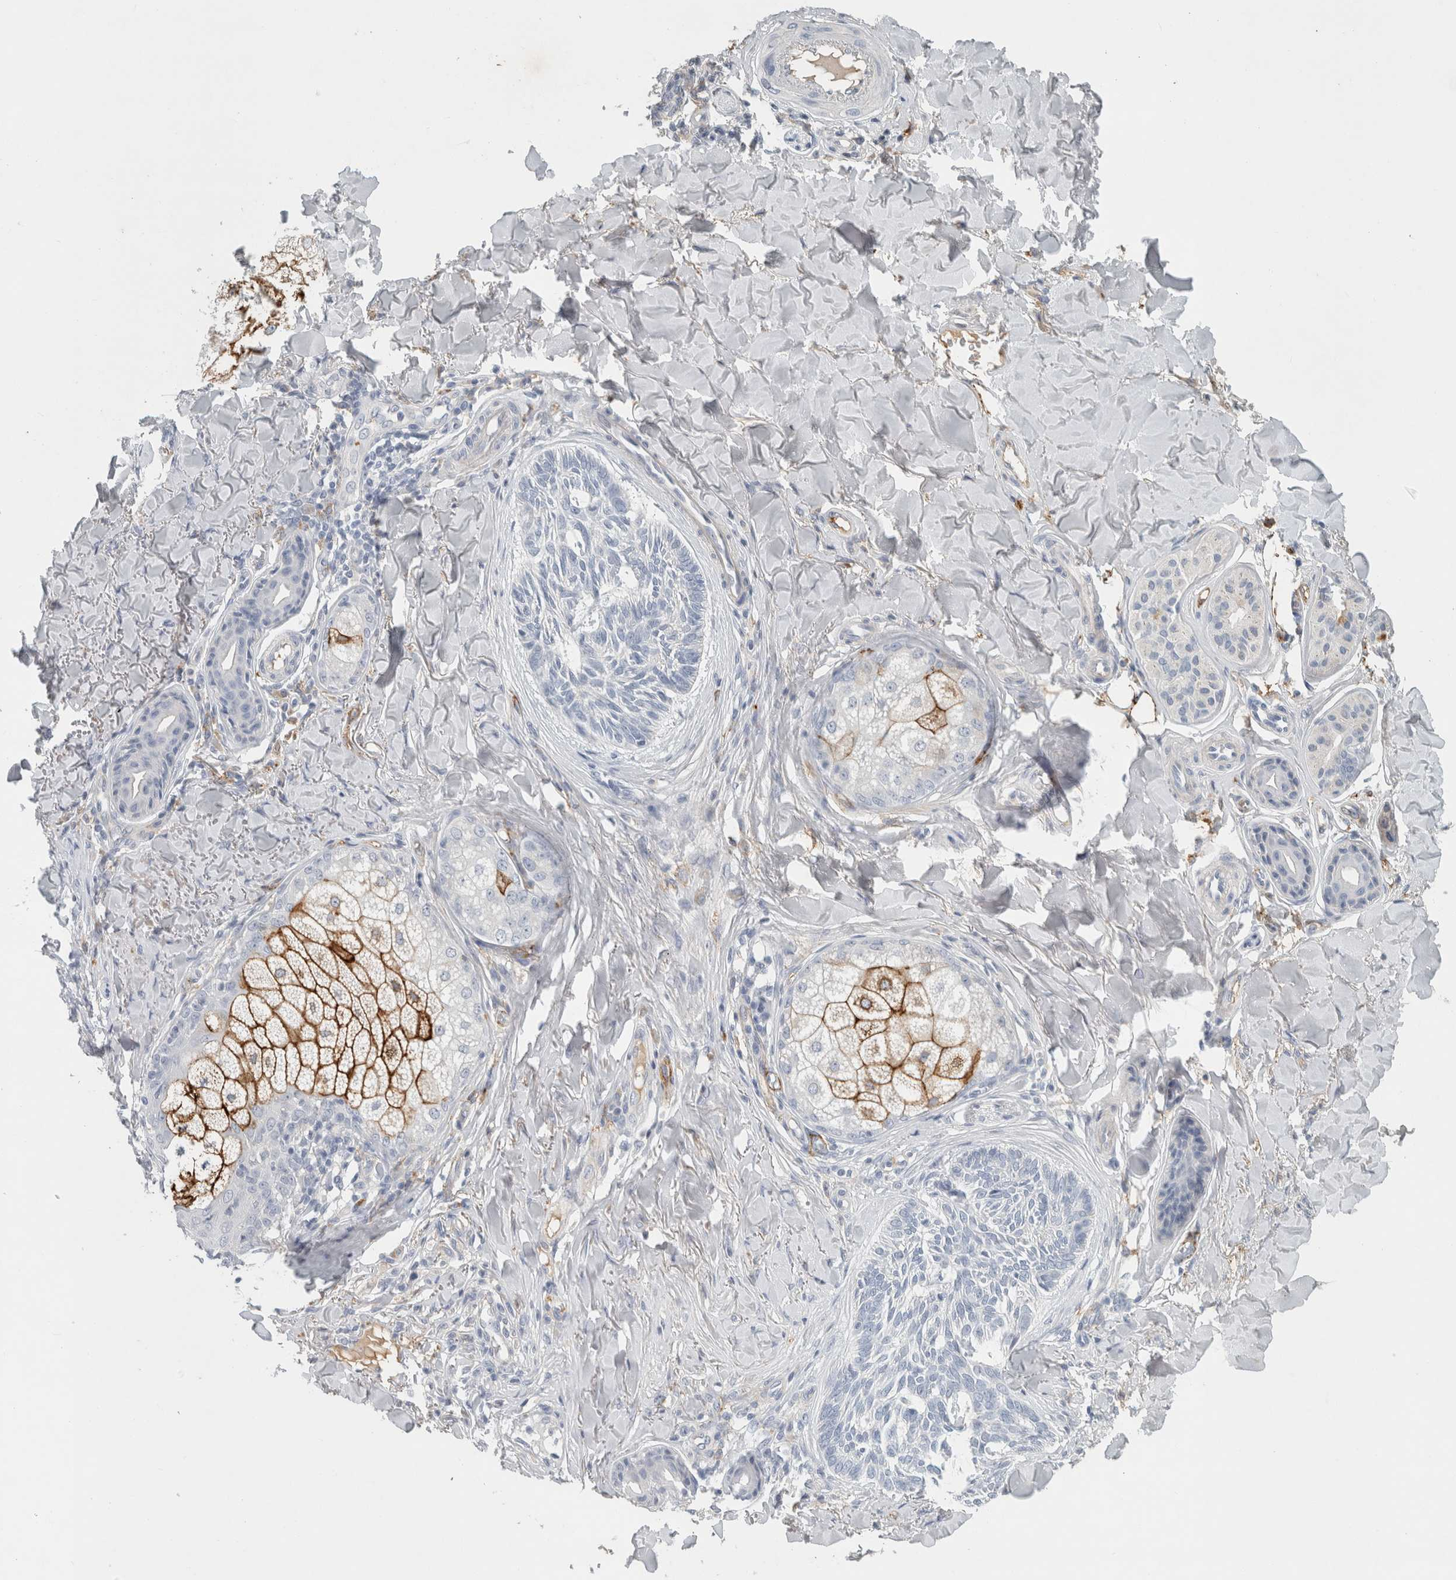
{"staining": {"intensity": "negative", "quantity": "none", "location": "none"}, "tissue": "skin cancer", "cell_type": "Tumor cells", "image_type": "cancer", "snomed": [{"axis": "morphology", "description": "Basal cell carcinoma"}, {"axis": "topography", "description": "Skin"}], "caption": "Skin basal cell carcinoma stained for a protein using immunohistochemistry displays no staining tumor cells.", "gene": "CD36", "patient": {"sex": "male", "age": 43}}